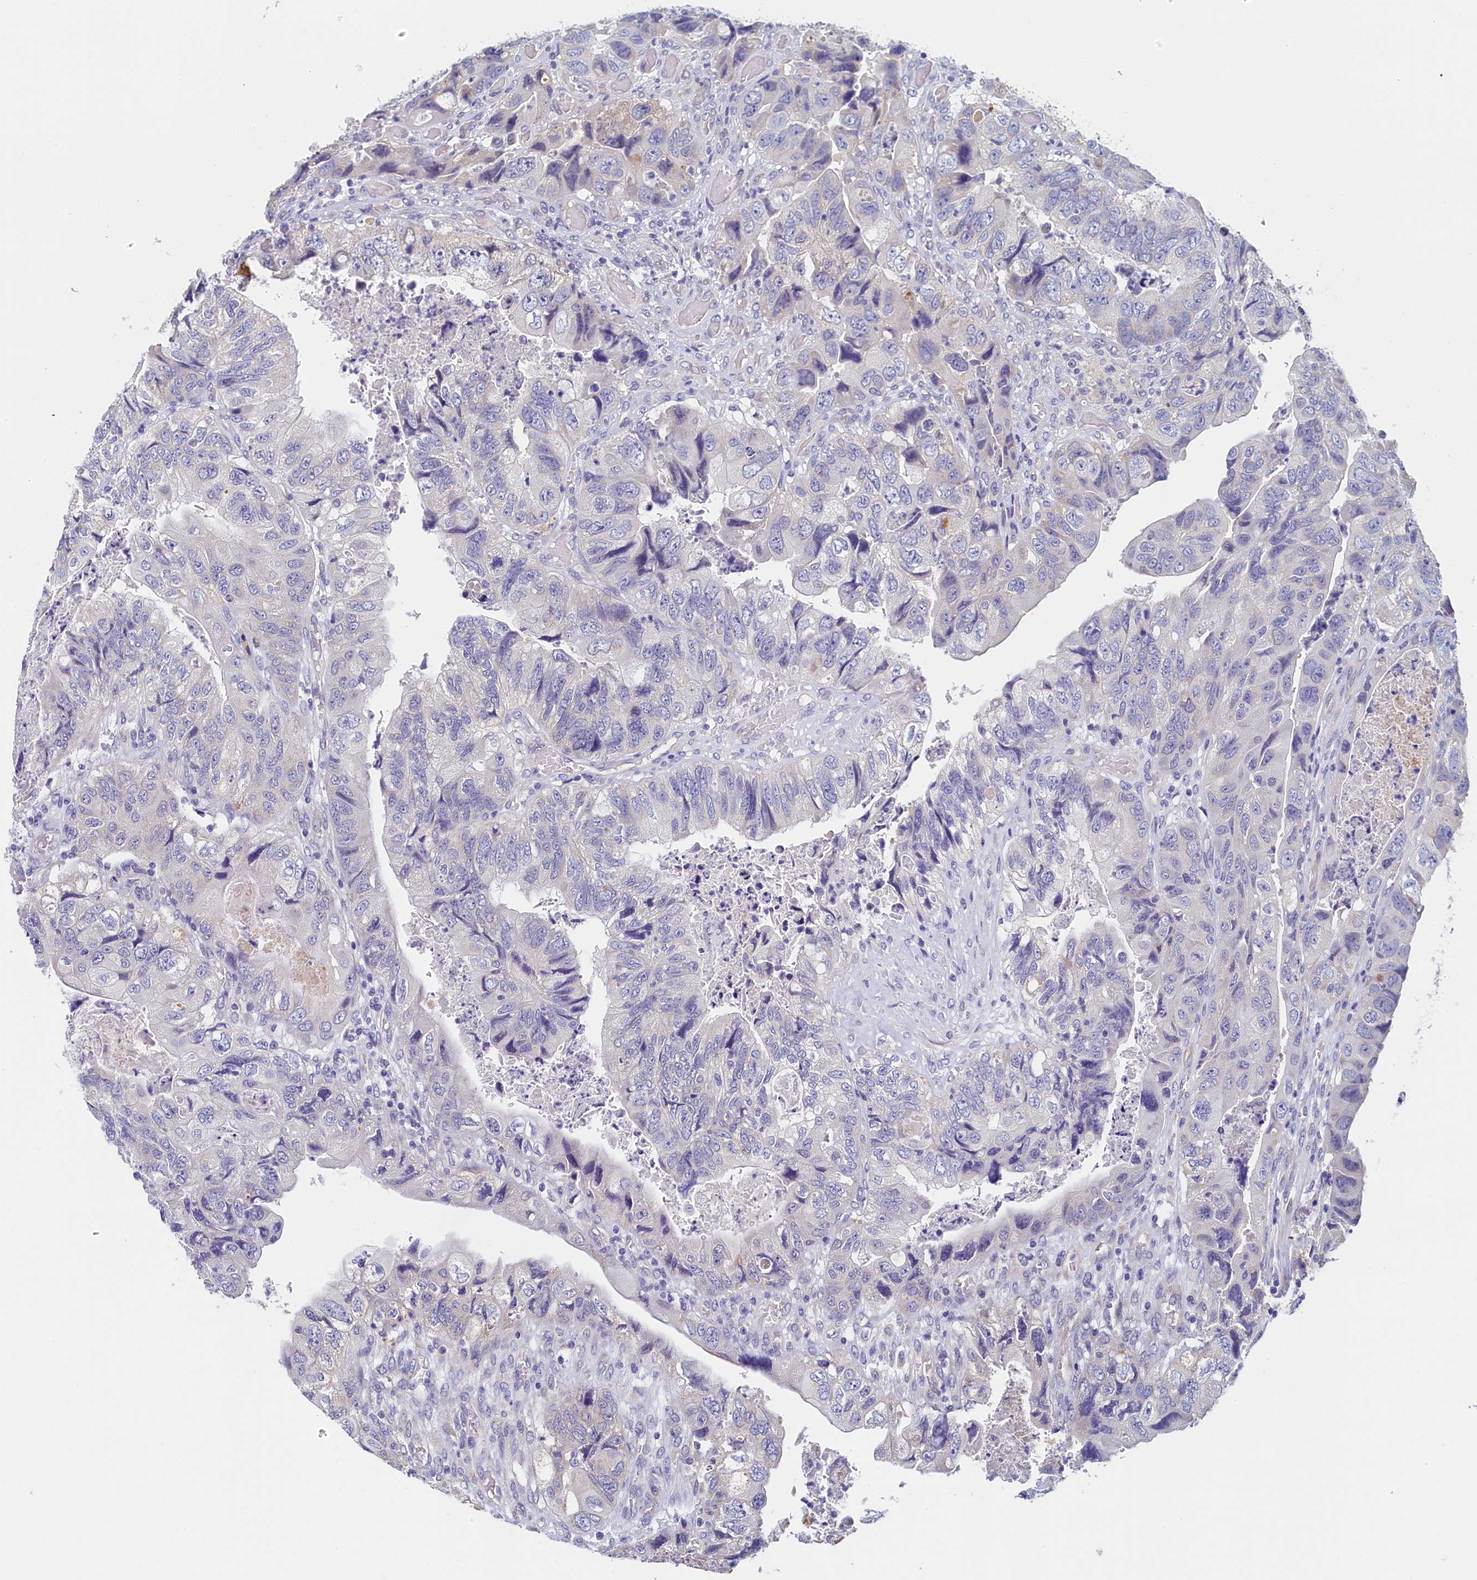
{"staining": {"intensity": "negative", "quantity": "none", "location": "none"}, "tissue": "colorectal cancer", "cell_type": "Tumor cells", "image_type": "cancer", "snomed": [{"axis": "morphology", "description": "Adenocarcinoma, NOS"}, {"axis": "topography", "description": "Rectum"}], "caption": "Colorectal cancer (adenocarcinoma) stained for a protein using immunohistochemistry demonstrates no positivity tumor cells.", "gene": "DTD1", "patient": {"sex": "male", "age": 63}}